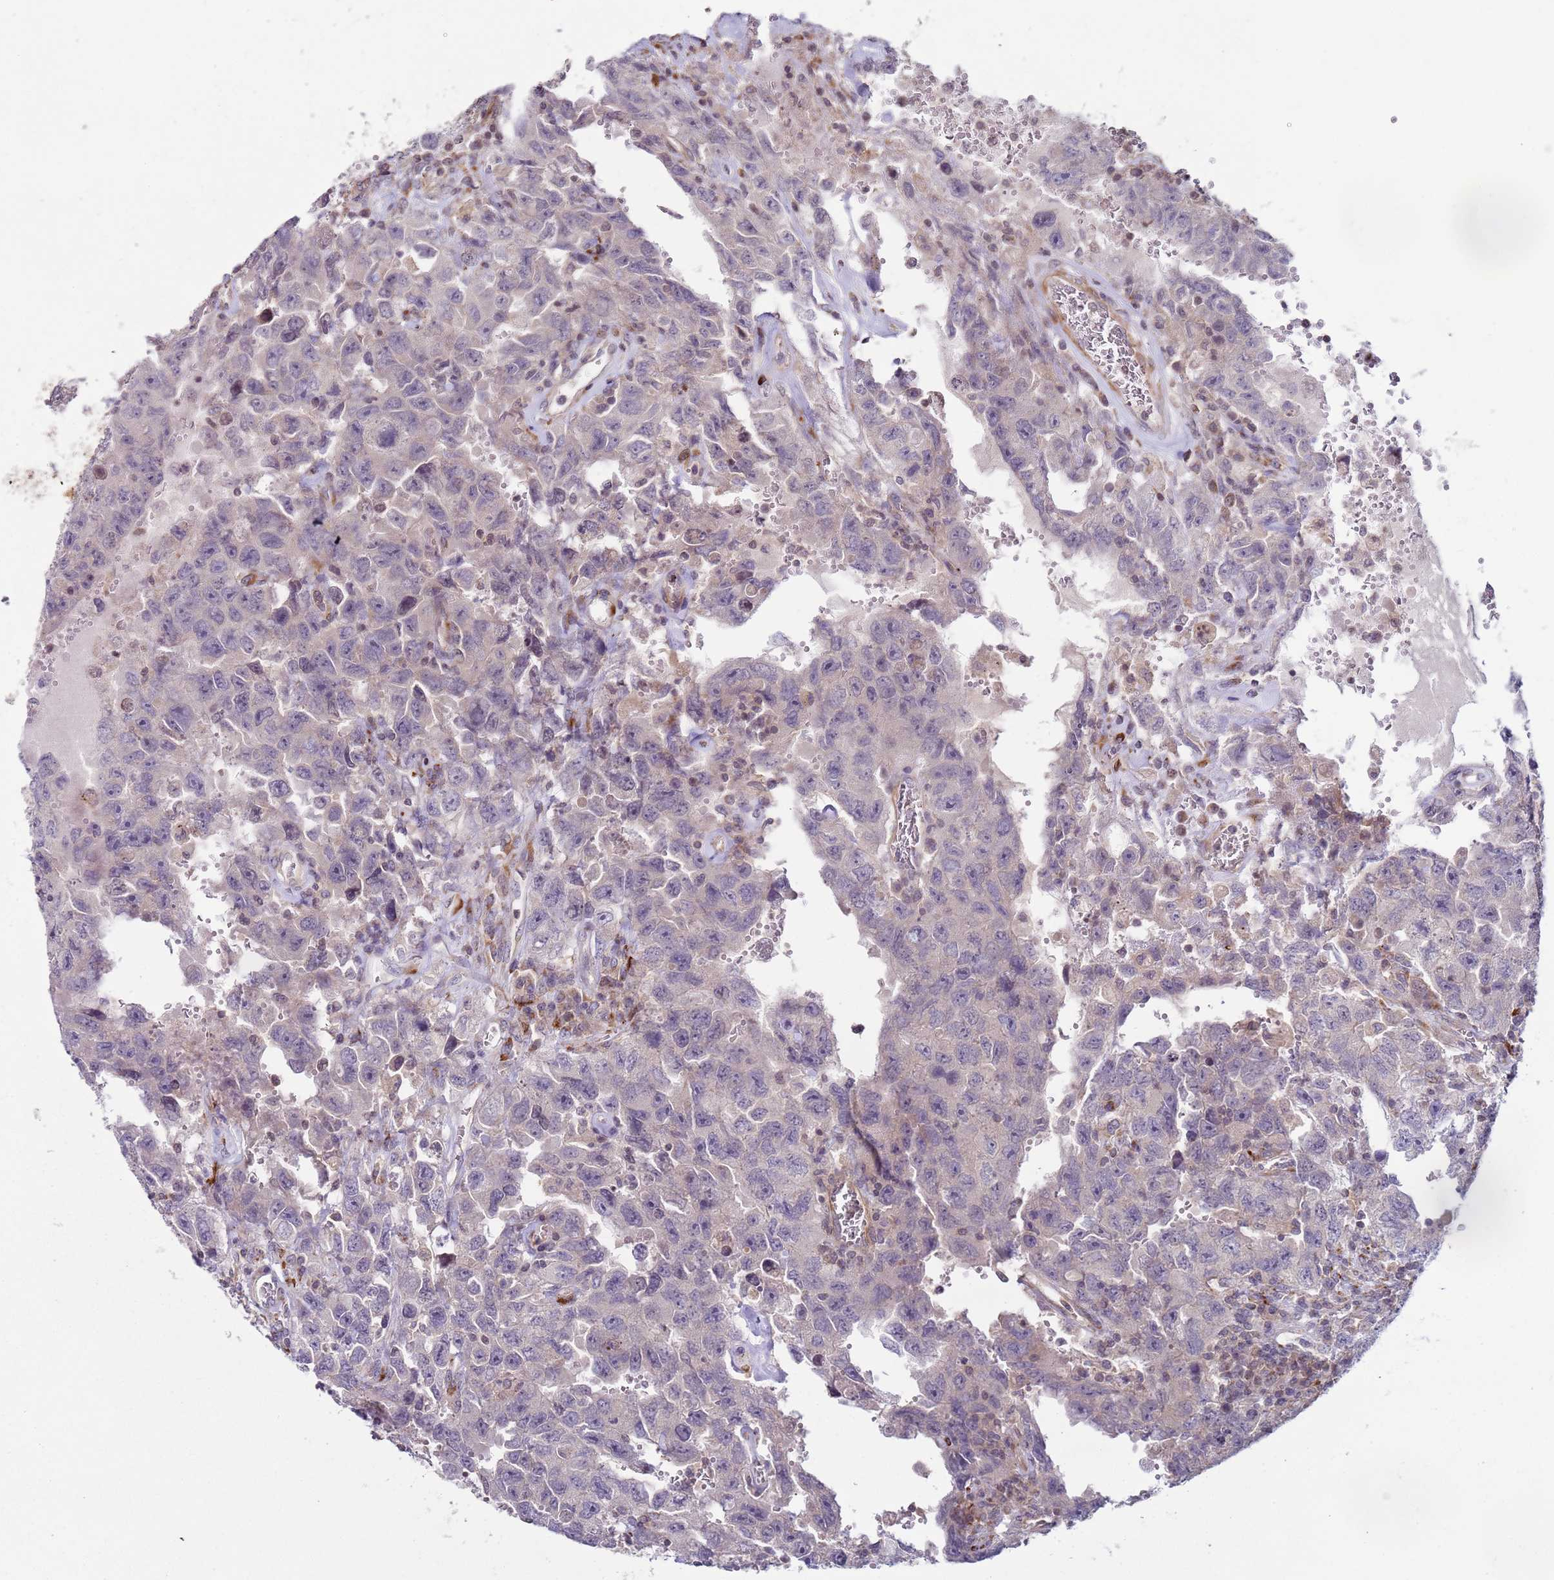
{"staining": {"intensity": "negative", "quantity": "none", "location": "none"}, "tissue": "testis cancer", "cell_type": "Tumor cells", "image_type": "cancer", "snomed": [{"axis": "morphology", "description": "Carcinoma, Embryonal, NOS"}, {"axis": "topography", "description": "Testis"}], "caption": "A high-resolution image shows immunohistochemistry staining of testis cancer (embryonal carcinoma), which demonstrates no significant positivity in tumor cells.", "gene": "SNAPC4", "patient": {"sex": "male", "age": 26}}